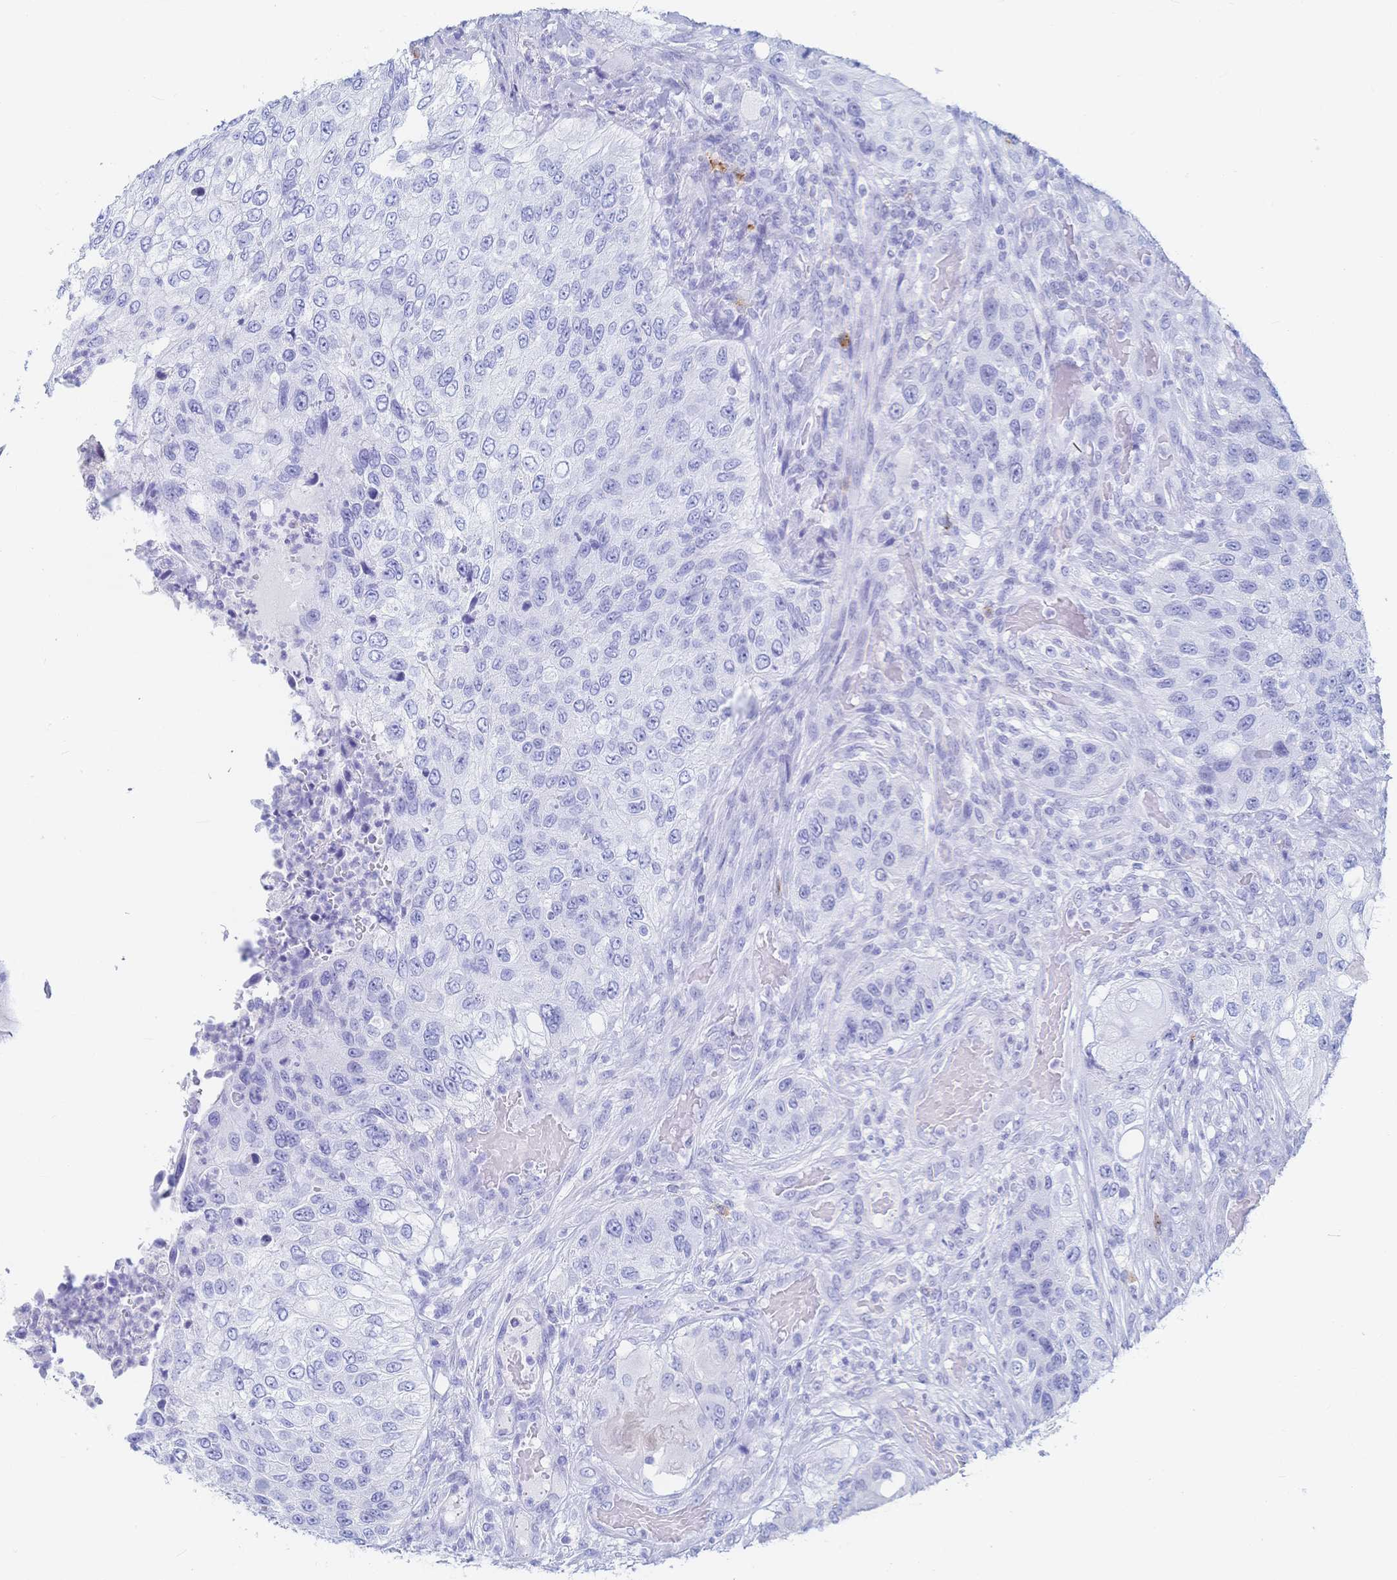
{"staining": {"intensity": "negative", "quantity": "none", "location": "none"}, "tissue": "urothelial cancer", "cell_type": "Tumor cells", "image_type": "cancer", "snomed": [{"axis": "morphology", "description": "Urothelial carcinoma, High grade"}, {"axis": "topography", "description": "Urinary bladder"}], "caption": "Photomicrograph shows no protein positivity in tumor cells of urothelial cancer tissue.", "gene": "IL2RB", "patient": {"sex": "female", "age": 60}}